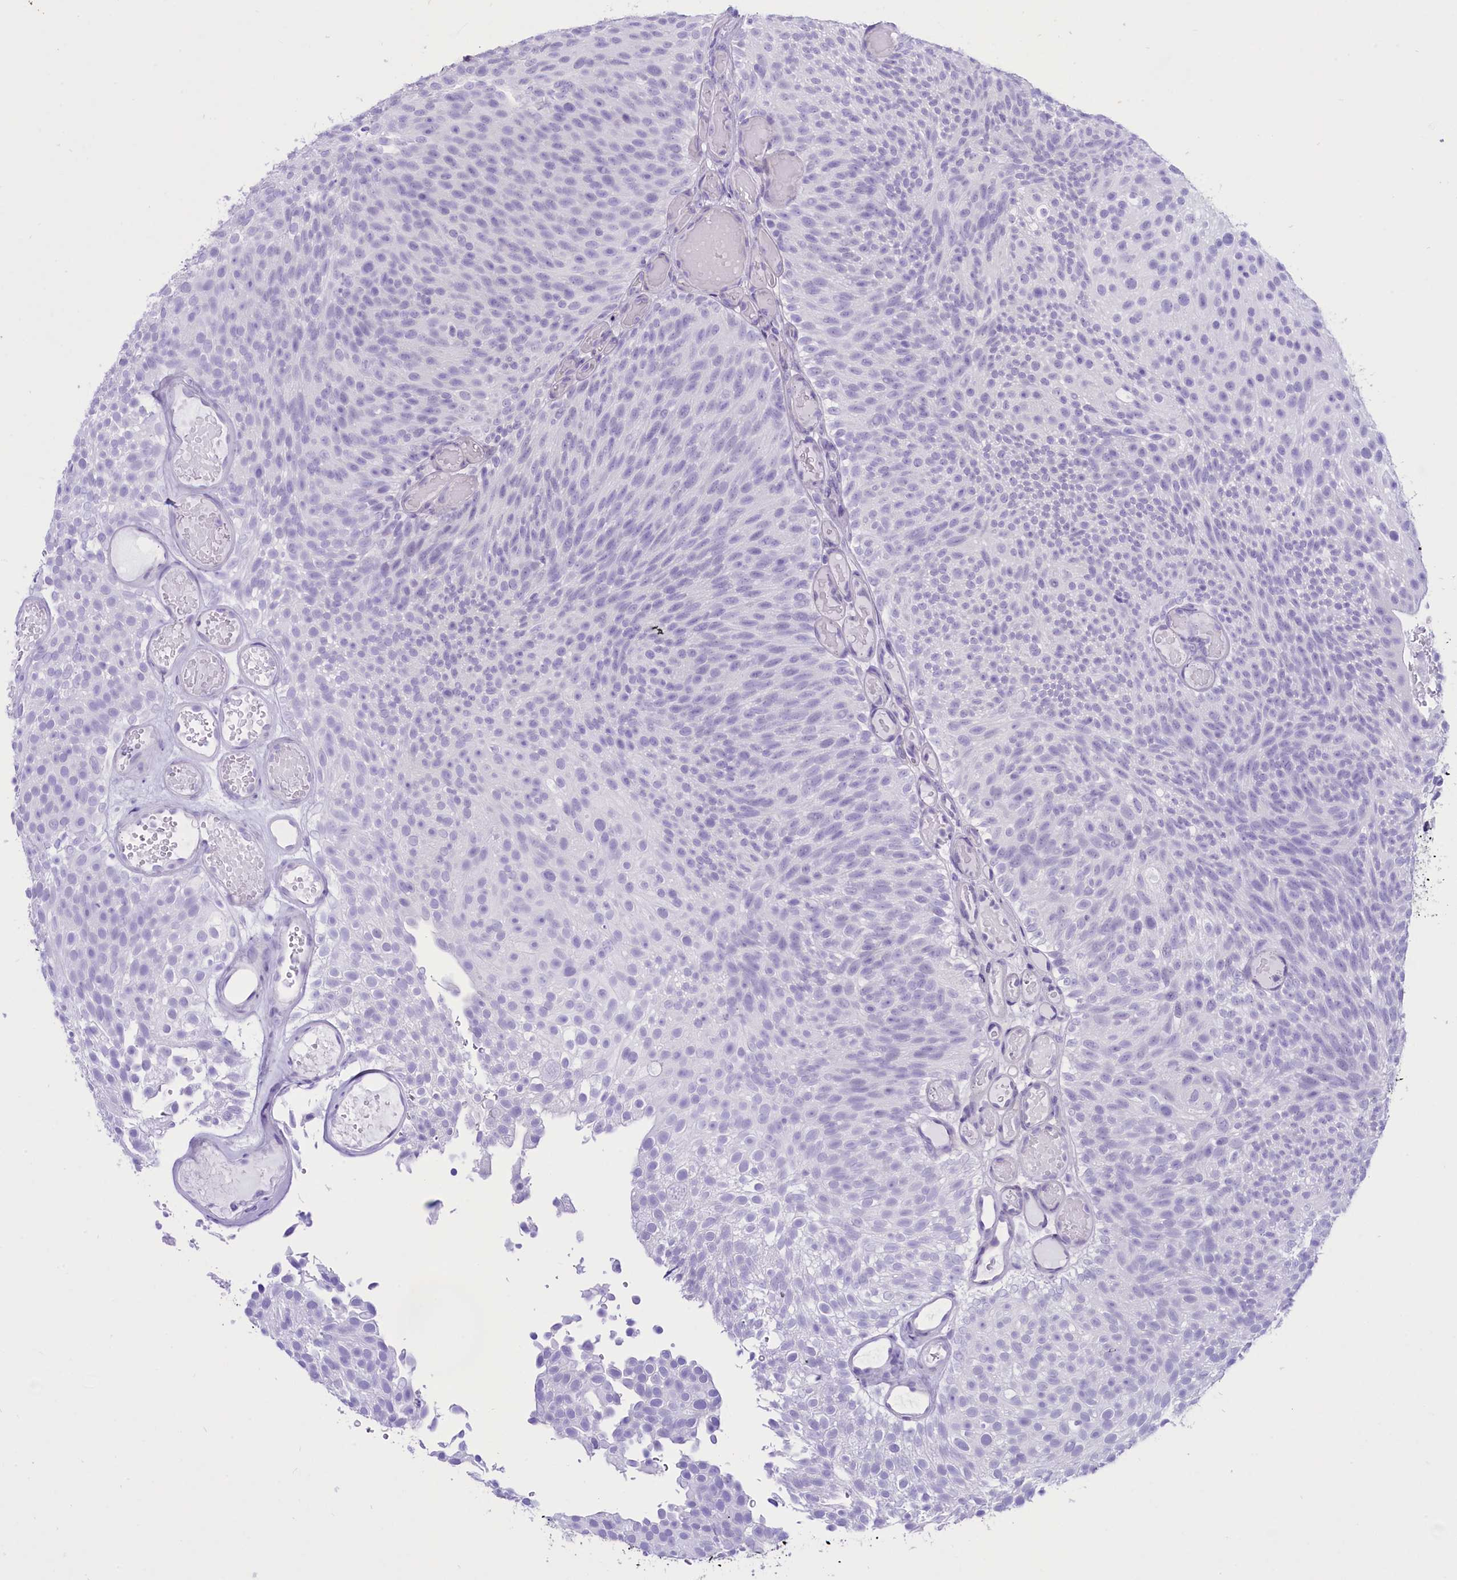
{"staining": {"intensity": "negative", "quantity": "none", "location": "none"}, "tissue": "urothelial cancer", "cell_type": "Tumor cells", "image_type": "cancer", "snomed": [{"axis": "morphology", "description": "Urothelial carcinoma, Low grade"}, {"axis": "topography", "description": "Urinary bladder"}], "caption": "Immunohistochemistry (IHC) of urothelial cancer exhibits no staining in tumor cells.", "gene": "RPS6KB1", "patient": {"sex": "male", "age": 78}}